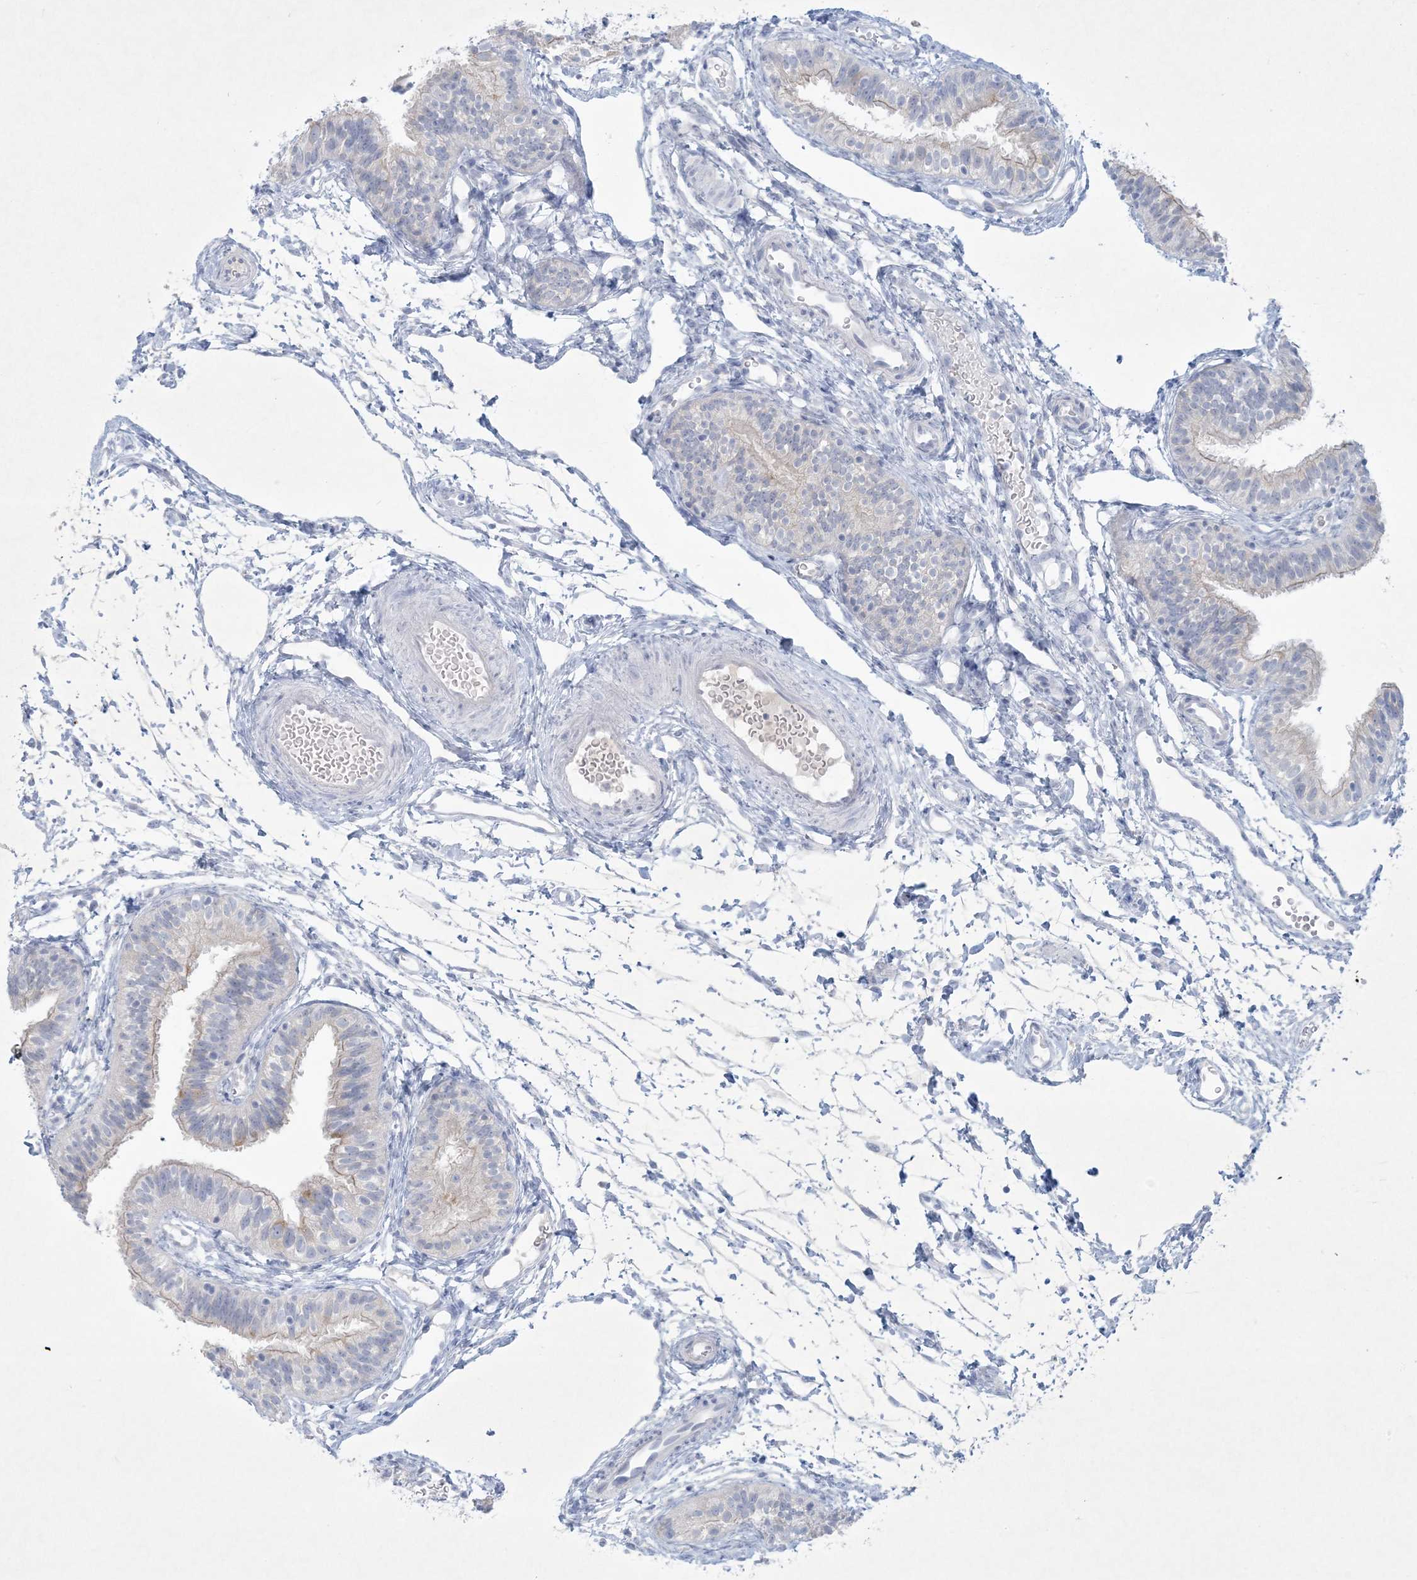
{"staining": {"intensity": "negative", "quantity": "none", "location": "none"}, "tissue": "fallopian tube", "cell_type": "Glandular cells", "image_type": "normal", "snomed": [{"axis": "morphology", "description": "Normal tissue, NOS"}, {"axis": "topography", "description": "Fallopian tube"}], "caption": "The micrograph reveals no significant positivity in glandular cells of fallopian tube.", "gene": "CCDC24", "patient": {"sex": "female", "age": 35}}